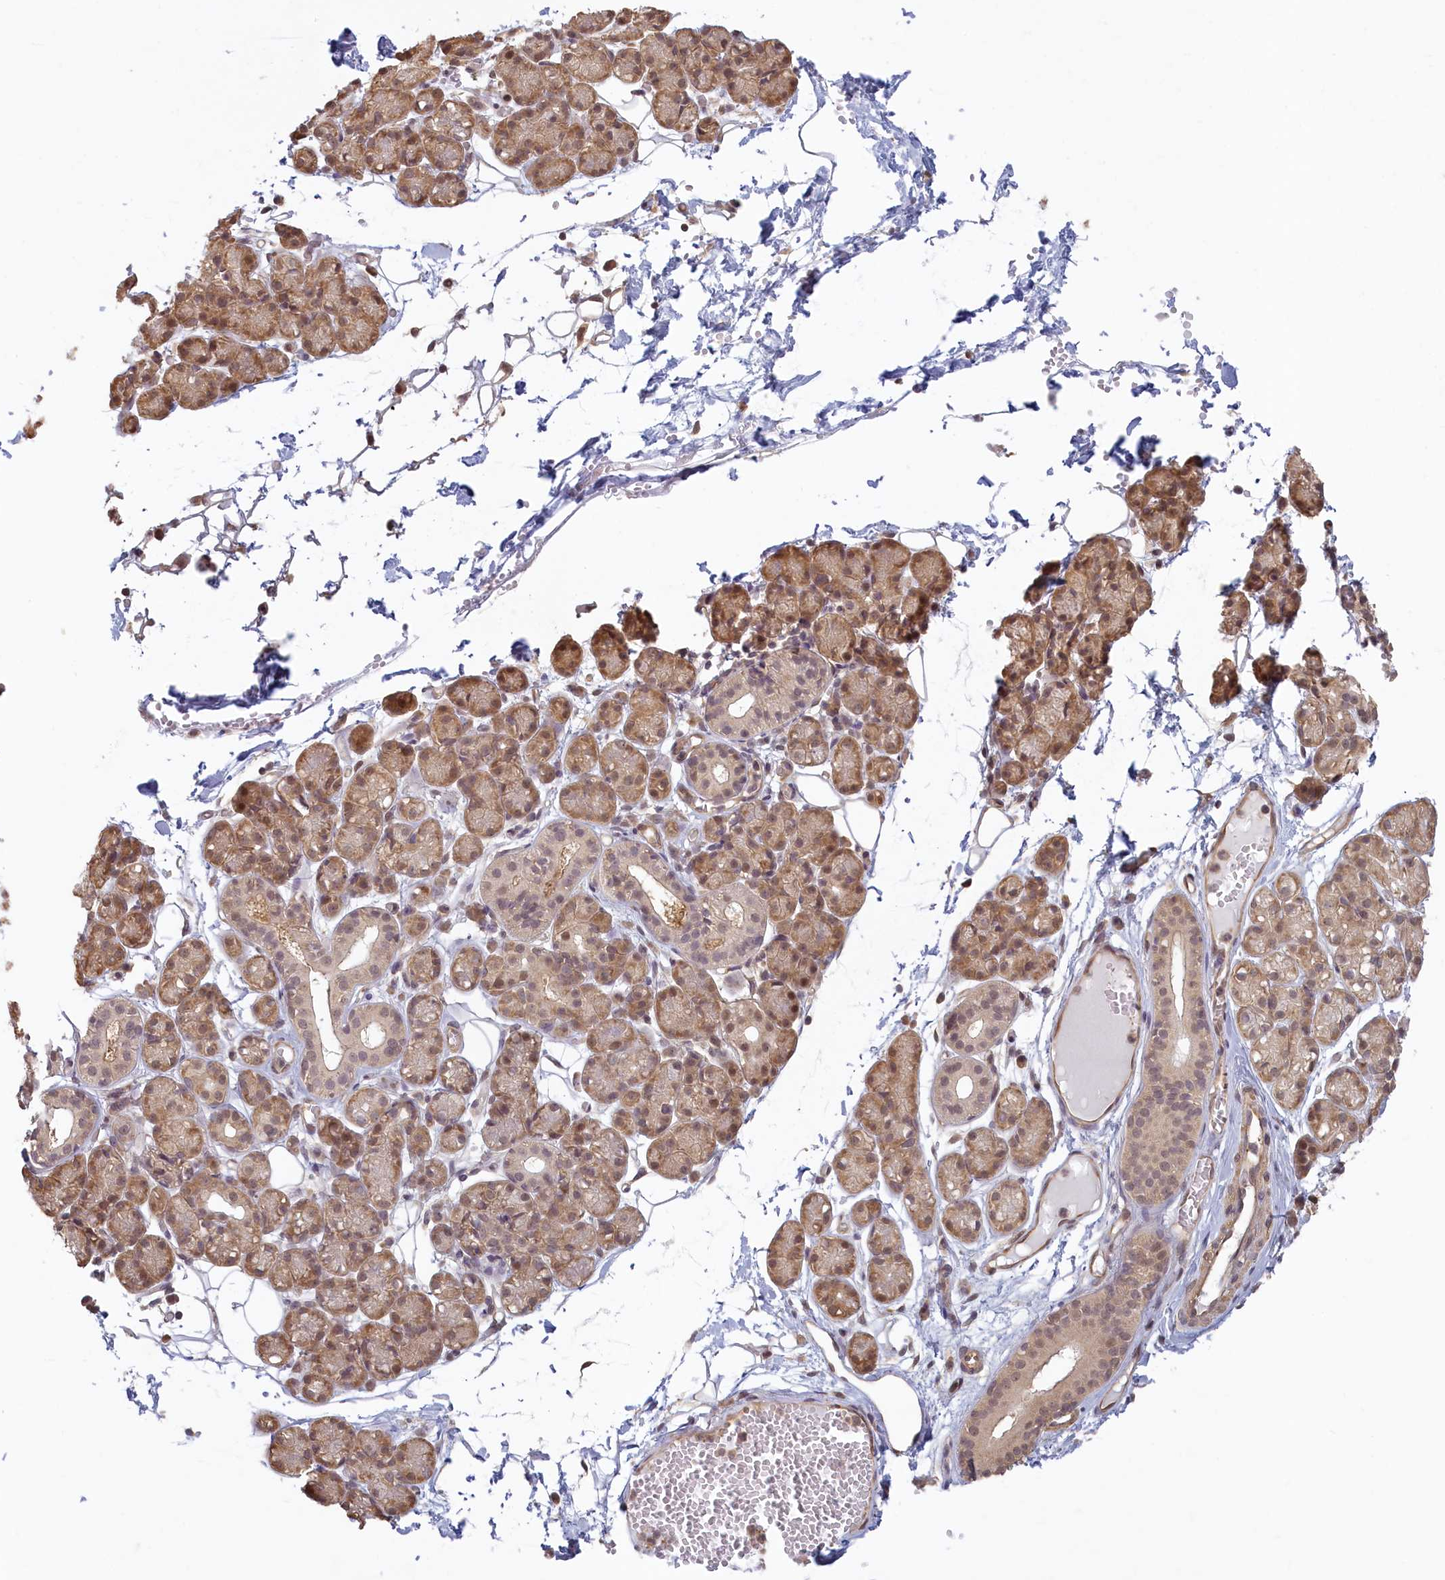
{"staining": {"intensity": "moderate", "quantity": ">75%", "location": "cytoplasmic/membranous,nuclear"}, "tissue": "salivary gland", "cell_type": "Glandular cells", "image_type": "normal", "snomed": [{"axis": "morphology", "description": "Normal tissue, NOS"}, {"axis": "topography", "description": "Salivary gland"}], "caption": "Glandular cells demonstrate medium levels of moderate cytoplasmic/membranous,nuclear staining in approximately >75% of cells in normal human salivary gland.", "gene": "C19orf44", "patient": {"sex": "male", "age": 63}}